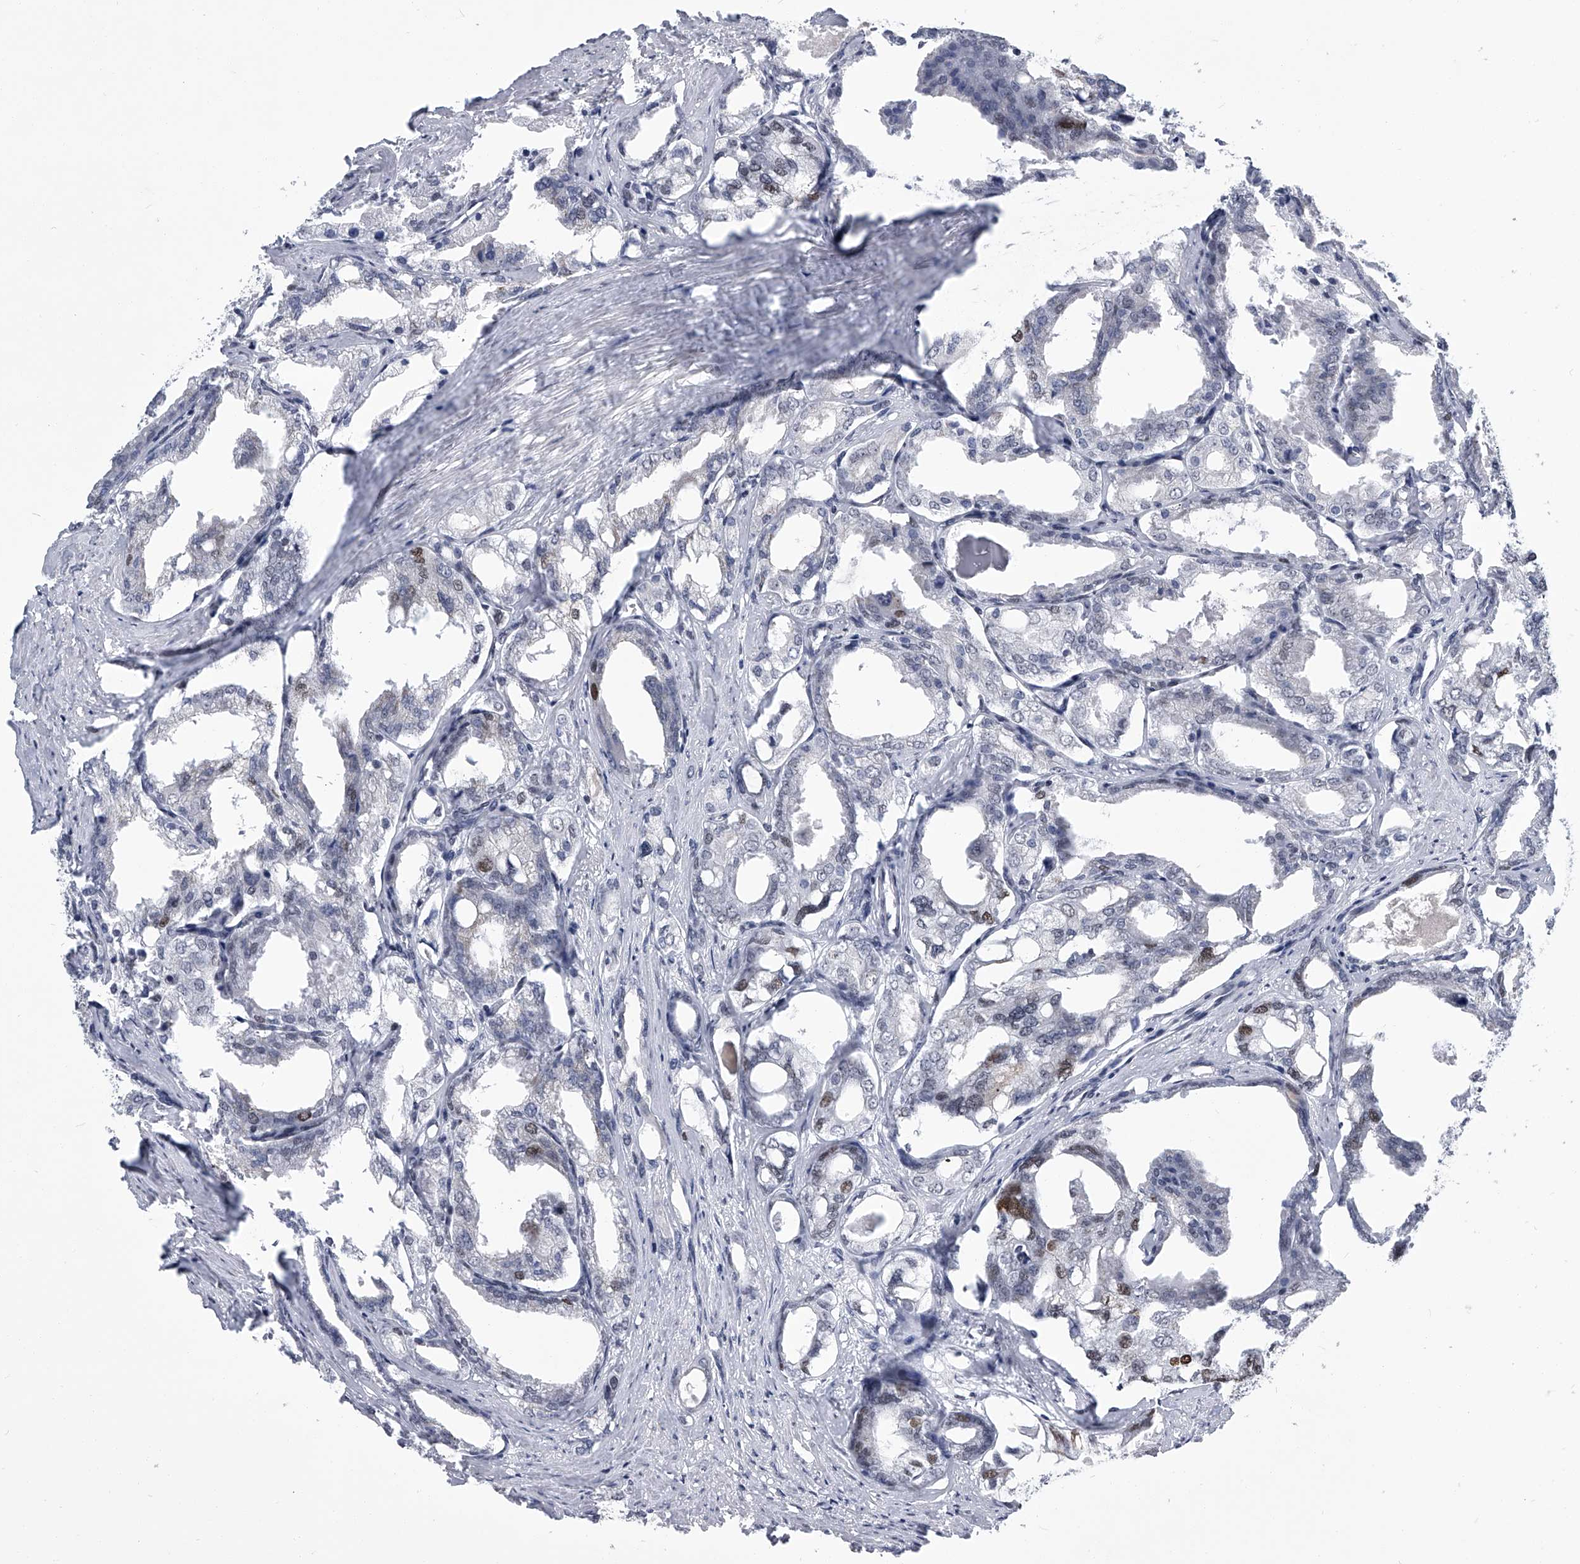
{"staining": {"intensity": "moderate", "quantity": "<25%", "location": "nuclear"}, "tissue": "prostate cancer", "cell_type": "Tumor cells", "image_type": "cancer", "snomed": [{"axis": "morphology", "description": "Adenocarcinoma, High grade"}, {"axis": "topography", "description": "Prostate"}], "caption": "Immunohistochemical staining of high-grade adenocarcinoma (prostate) shows low levels of moderate nuclear protein expression in approximately <25% of tumor cells.", "gene": "SIM2", "patient": {"sex": "male", "age": 50}}